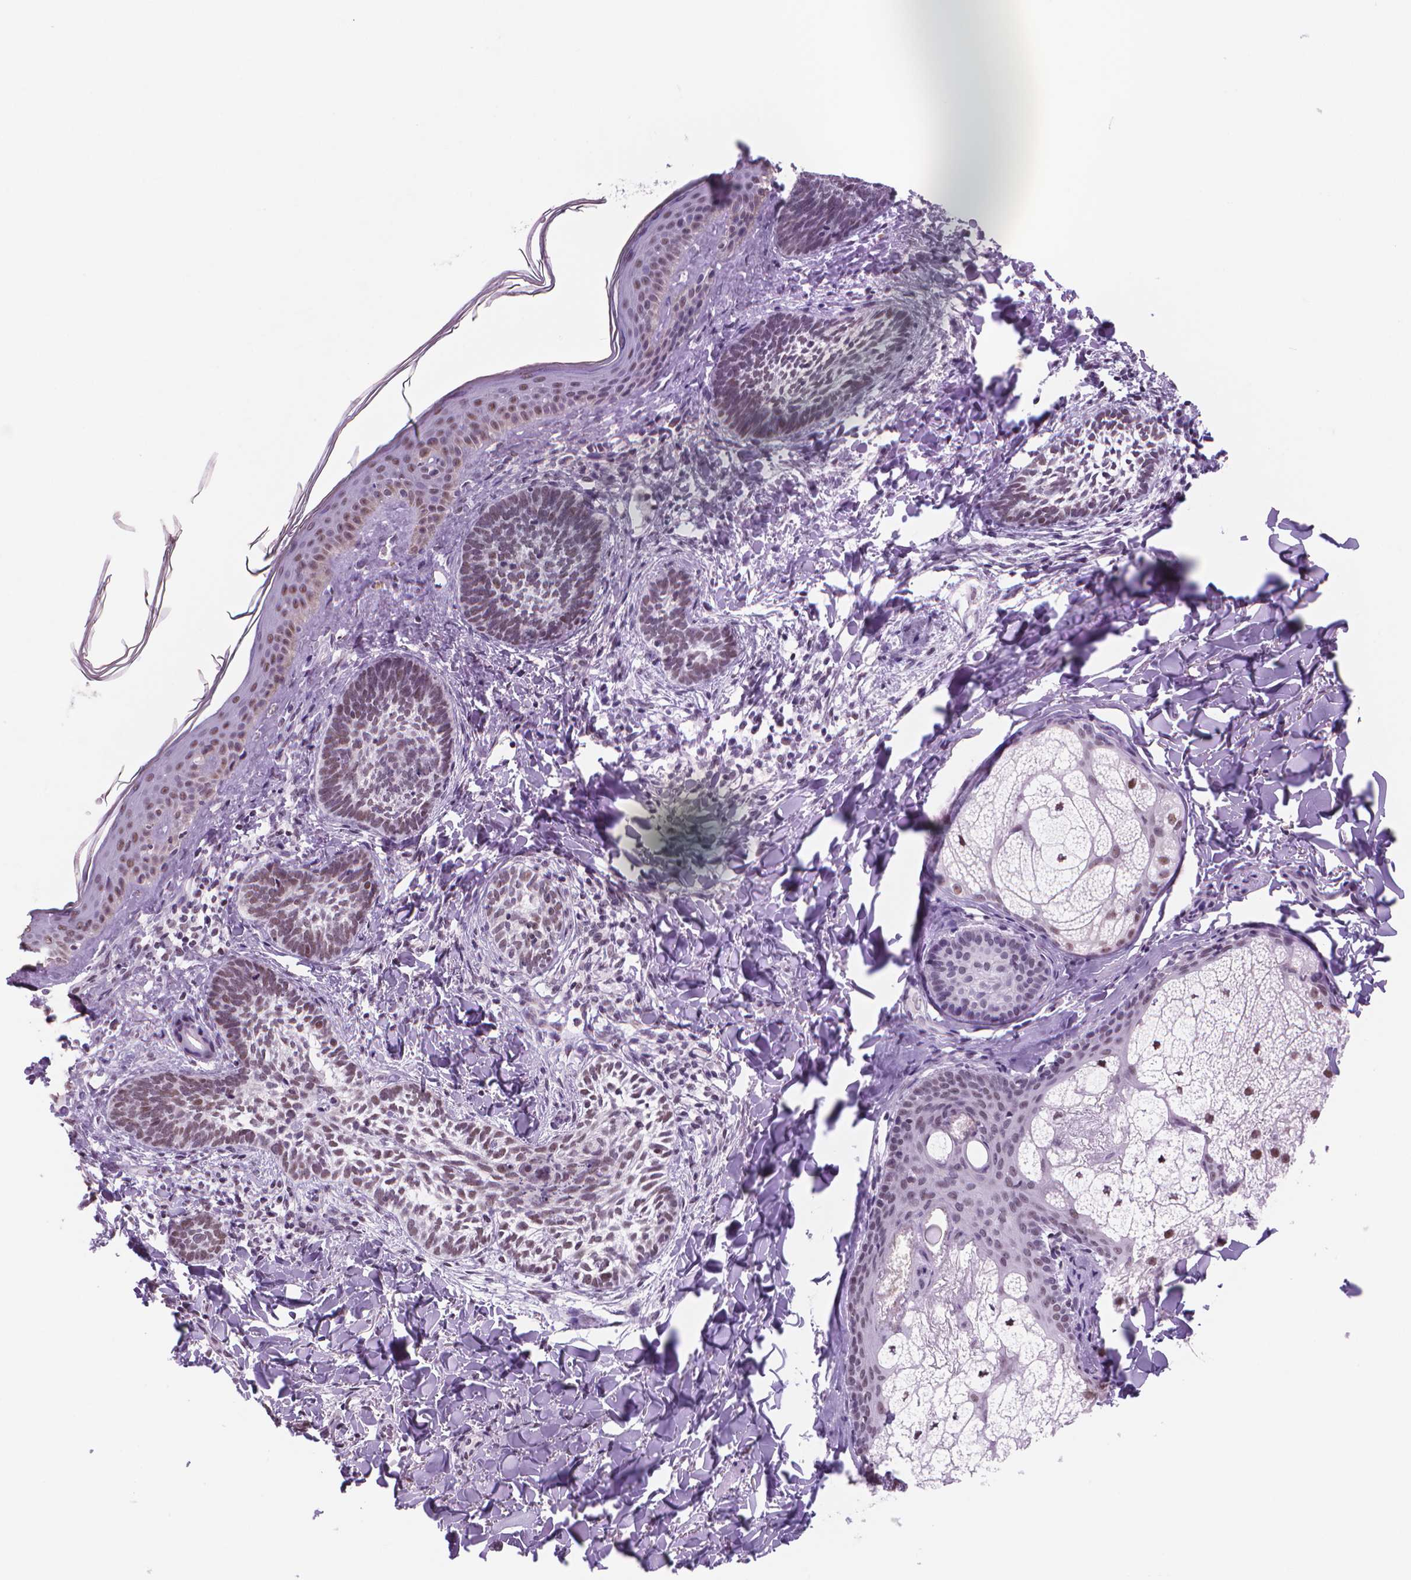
{"staining": {"intensity": "moderate", "quantity": "25%-75%", "location": "nuclear"}, "tissue": "skin cancer", "cell_type": "Tumor cells", "image_type": "cancer", "snomed": [{"axis": "morphology", "description": "Normal tissue, NOS"}, {"axis": "morphology", "description": "Basal cell carcinoma"}, {"axis": "topography", "description": "Skin"}], "caption": "A brown stain shows moderate nuclear staining of a protein in human skin cancer (basal cell carcinoma) tumor cells.", "gene": "POLR3D", "patient": {"sex": "male", "age": 46}}